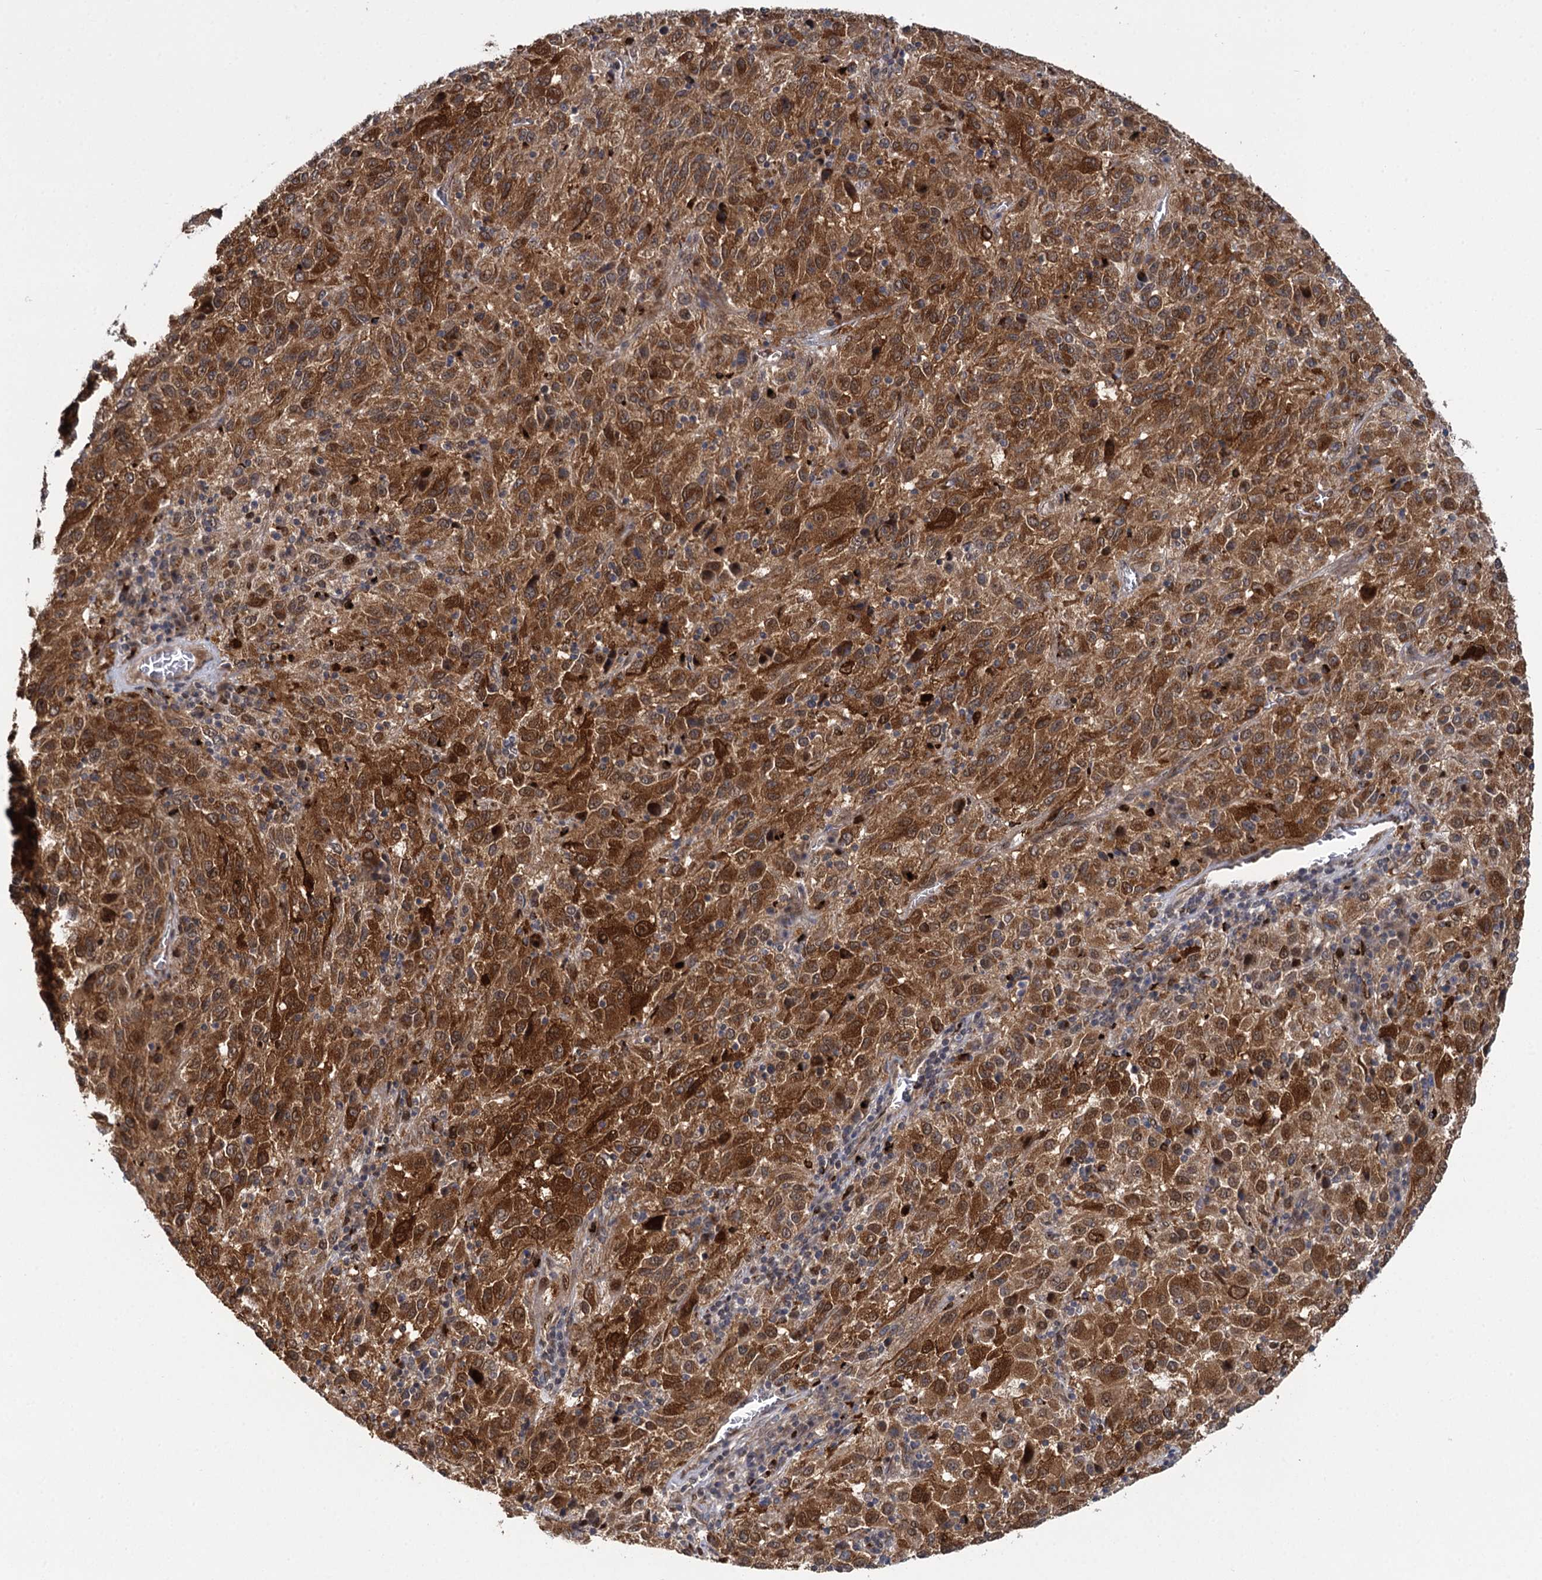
{"staining": {"intensity": "moderate", "quantity": ">75%", "location": "cytoplasmic/membranous,nuclear"}, "tissue": "melanoma", "cell_type": "Tumor cells", "image_type": "cancer", "snomed": [{"axis": "morphology", "description": "Malignant melanoma, Metastatic site"}, {"axis": "topography", "description": "Lung"}], "caption": "IHC photomicrograph of neoplastic tissue: human malignant melanoma (metastatic site) stained using immunohistochemistry reveals medium levels of moderate protein expression localized specifically in the cytoplasmic/membranous and nuclear of tumor cells, appearing as a cytoplasmic/membranous and nuclear brown color.", "gene": "GAL3ST4", "patient": {"sex": "male", "age": 64}}